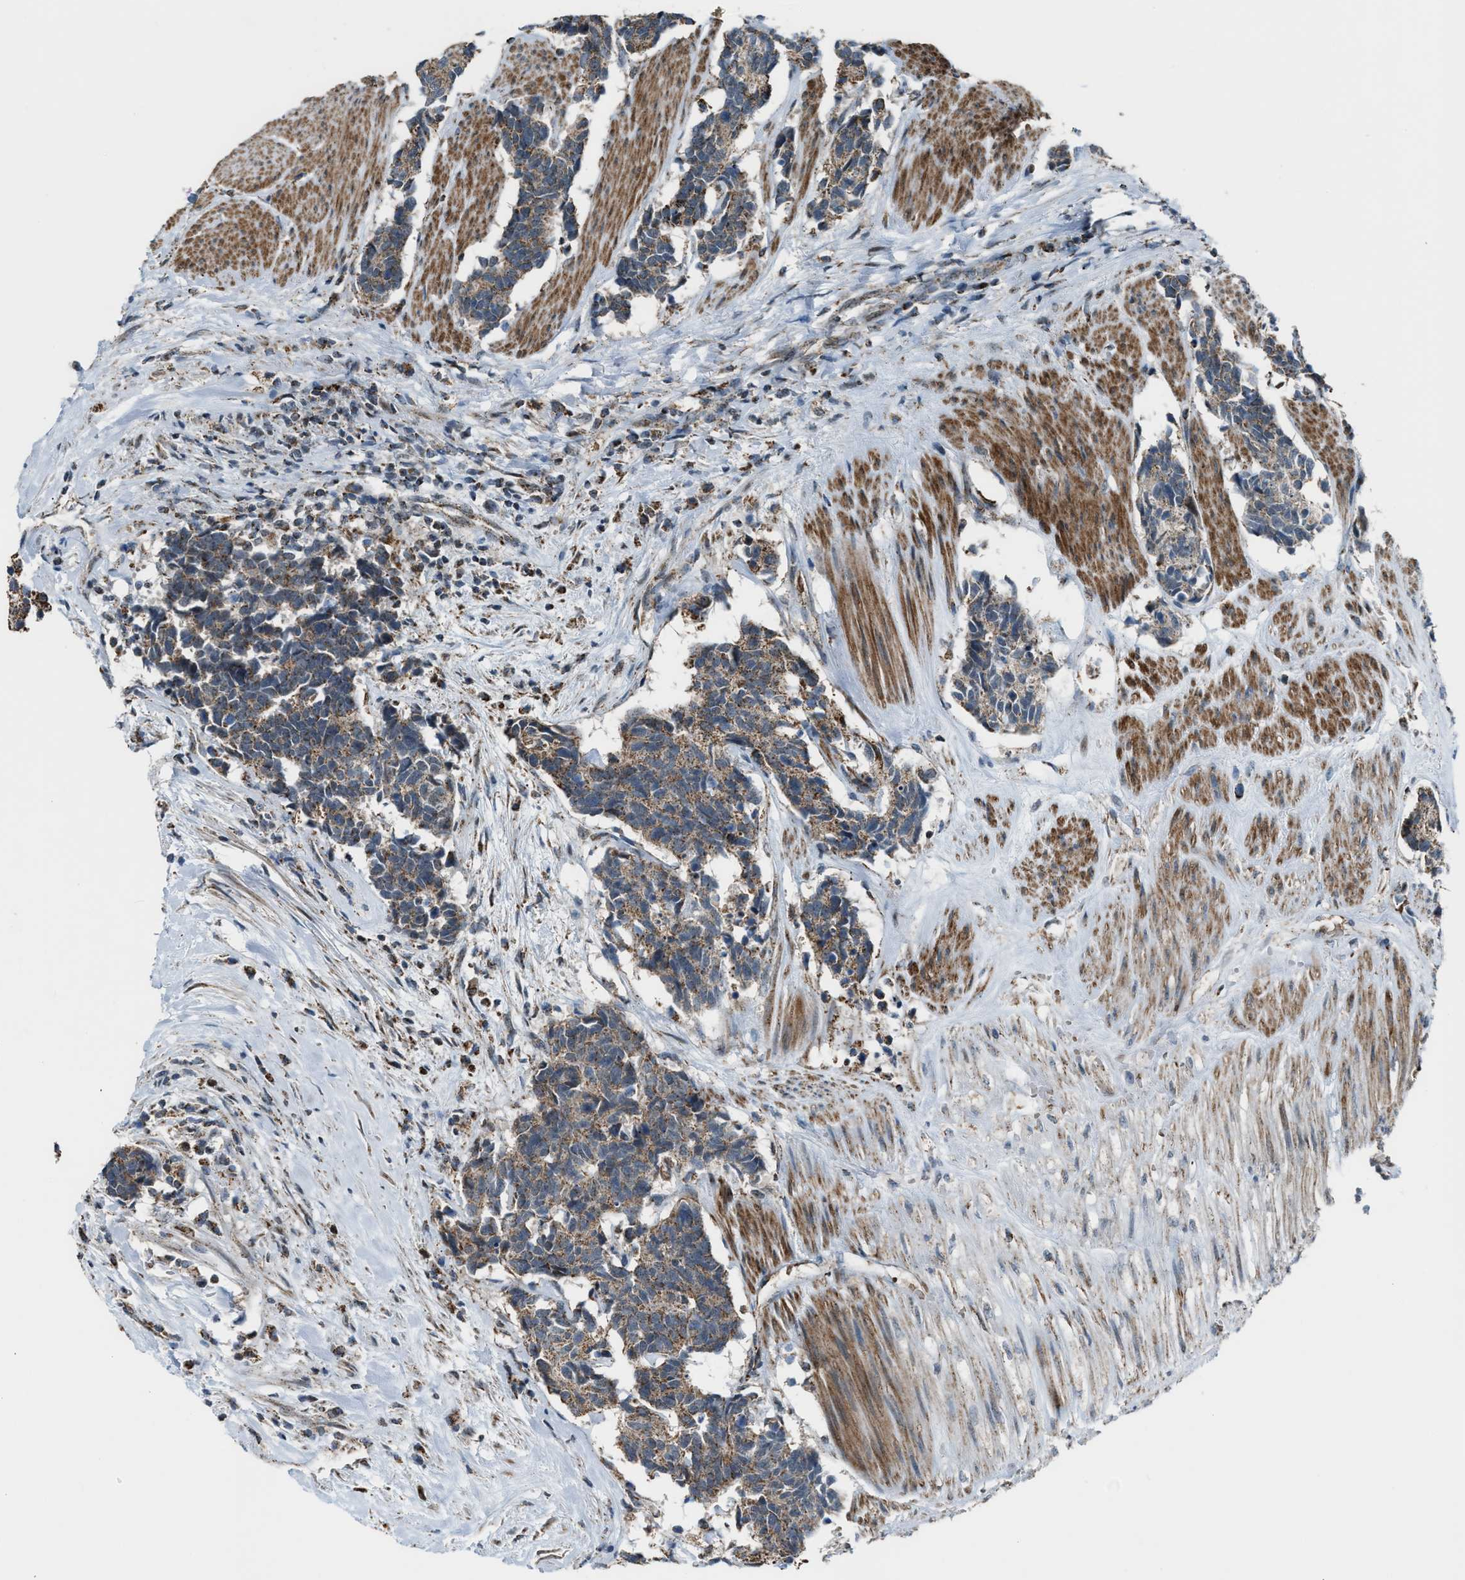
{"staining": {"intensity": "moderate", "quantity": ">75%", "location": "cytoplasmic/membranous"}, "tissue": "carcinoid", "cell_type": "Tumor cells", "image_type": "cancer", "snomed": [{"axis": "morphology", "description": "Carcinoma, NOS"}, {"axis": "morphology", "description": "Carcinoid, malignant, NOS"}, {"axis": "topography", "description": "Urinary bladder"}], "caption": "Immunohistochemistry (IHC) (DAB) staining of carcinoma displays moderate cytoplasmic/membranous protein staining in approximately >75% of tumor cells. (Stains: DAB in brown, nuclei in blue, Microscopy: brightfield microscopy at high magnification).", "gene": "CHN2", "patient": {"sex": "male", "age": 57}}